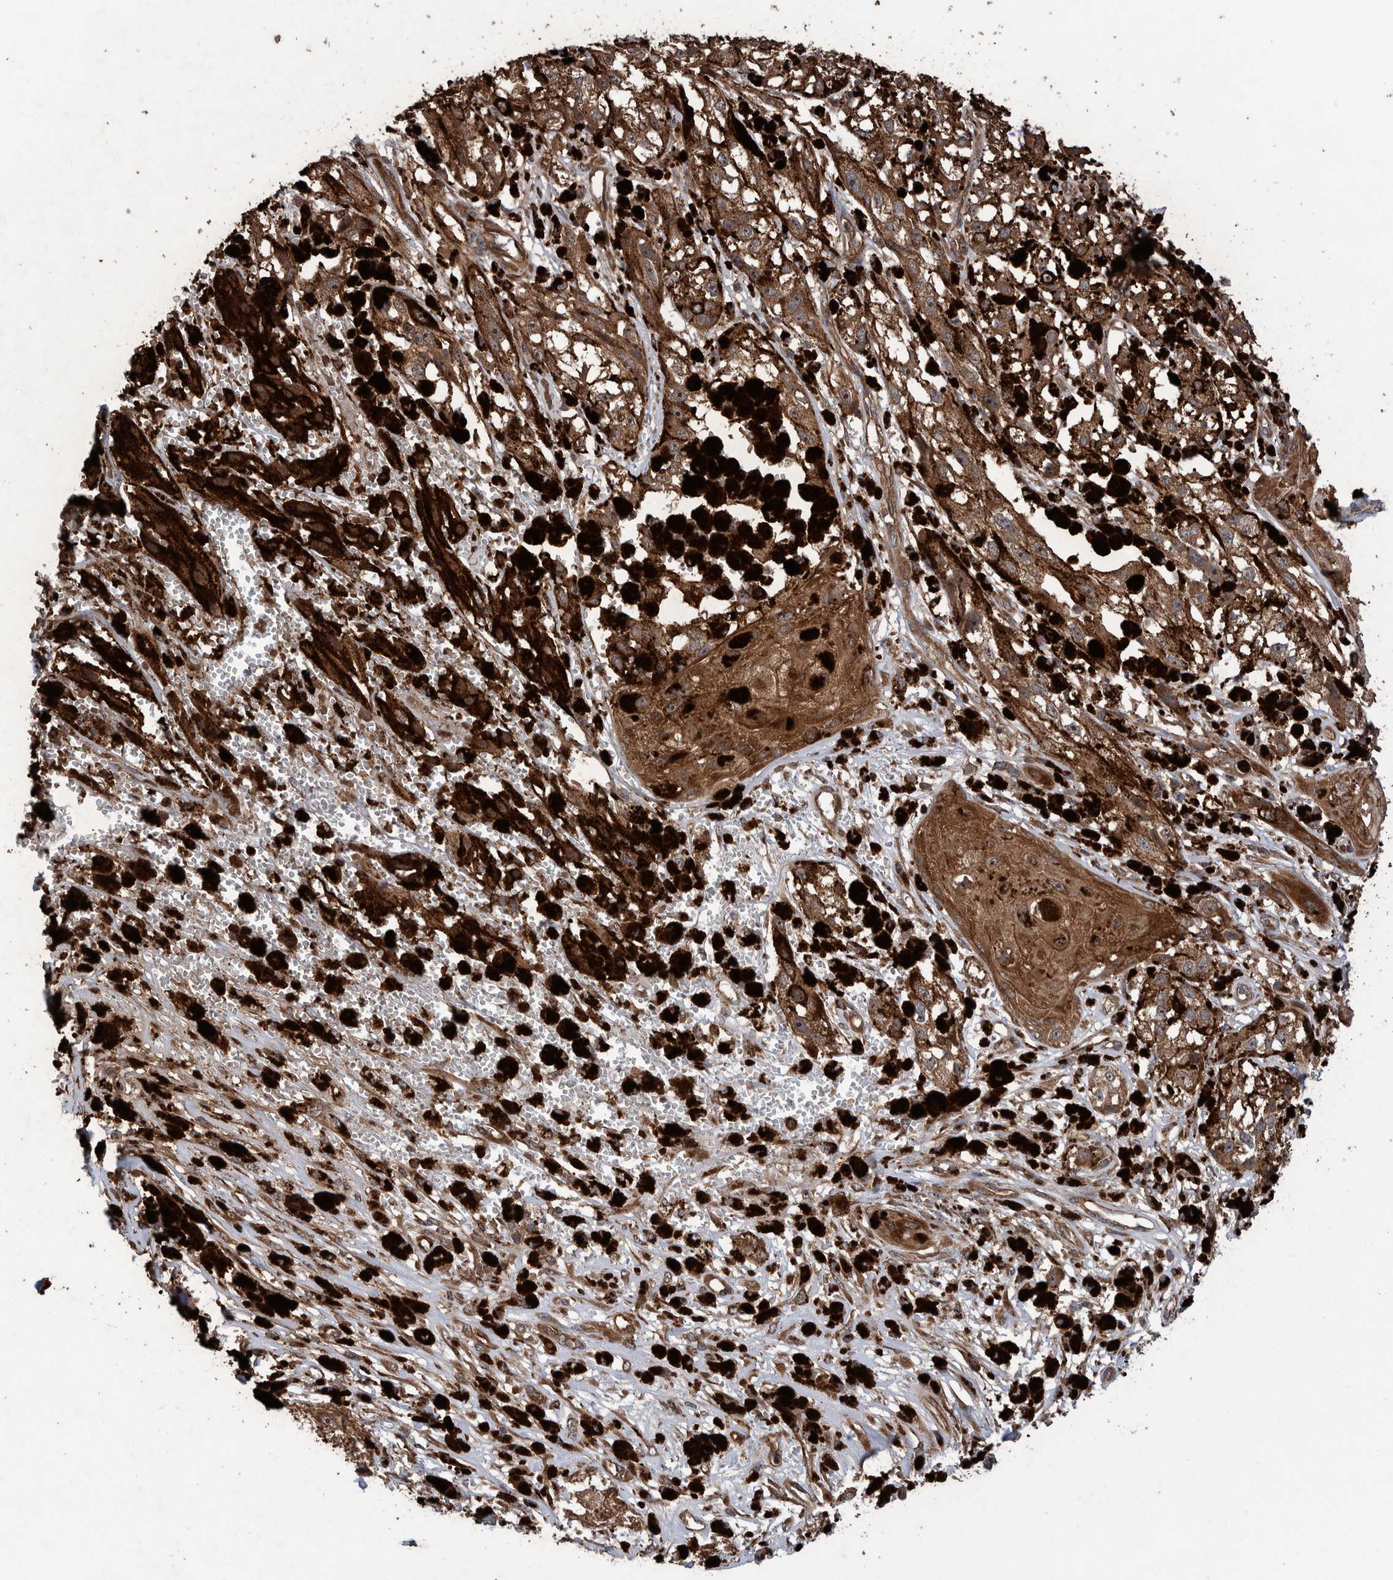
{"staining": {"intensity": "strong", "quantity": ">75%", "location": "cytoplasmic/membranous"}, "tissue": "melanoma", "cell_type": "Tumor cells", "image_type": "cancer", "snomed": [{"axis": "morphology", "description": "Malignant melanoma, NOS"}, {"axis": "topography", "description": "Skin"}], "caption": "Approximately >75% of tumor cells in human melanoma display strong cytoplasmic/membranous protein positivity as visualized by brown immunohistochemical staining.", "gene": "TRIM16", "patient": {"sex": "male", "age": 88}}